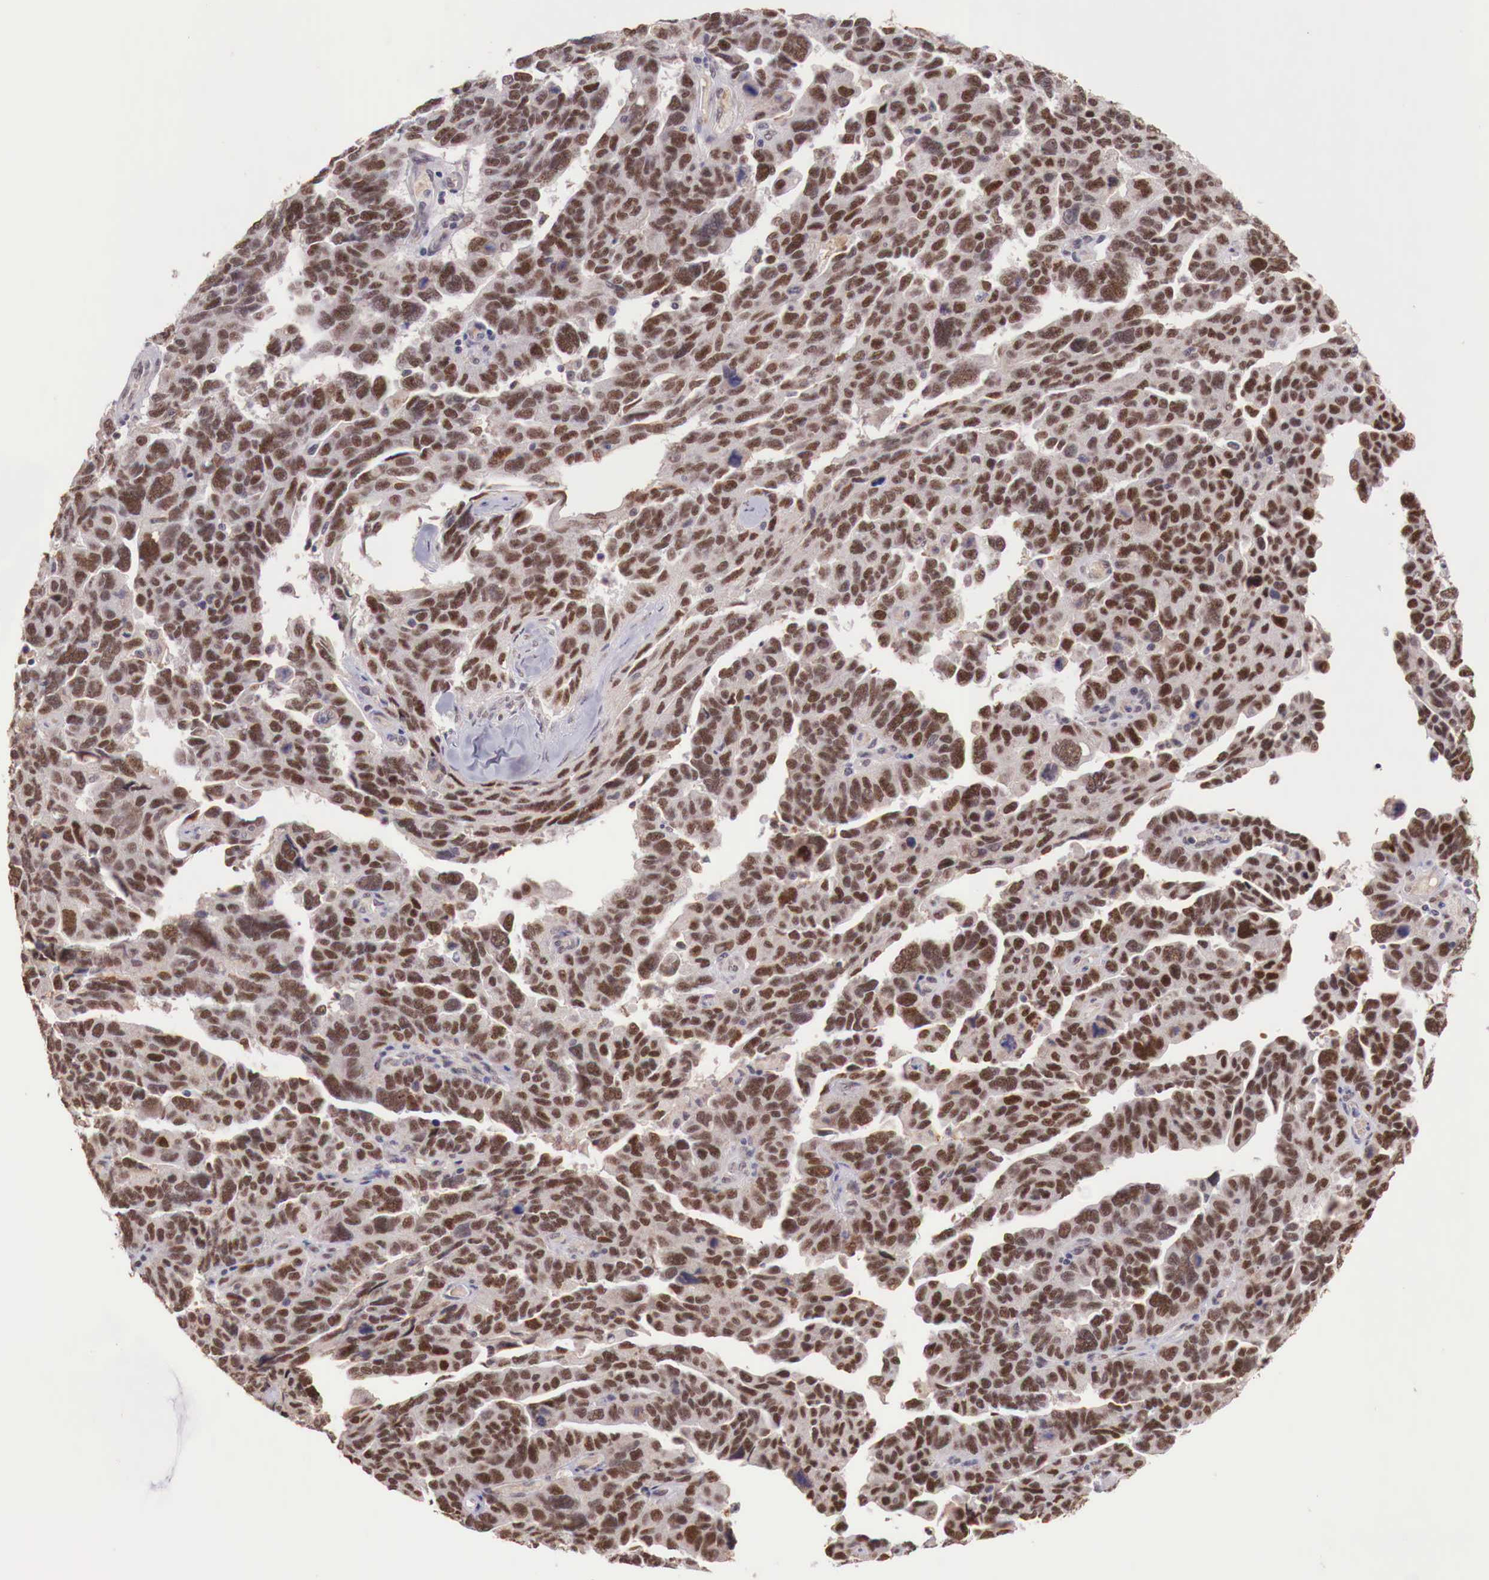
{"staining": {"intensity": "strong", "quantity": ">75%", "location": "nuclear"}, "tissue": "ovarian cancer", "cell_type": "Tumor cells", "image_type": "cancer", "snomed": [{"axis": "morphology", "description": "Cystadenocarcinoma, serous, NOS"}, {"axis": "topography", "description": "Ovary"}], "caption": "This image demonstrates IHC staining of ovarian cancer (serous cystadenocarcinoma), with high strong nuclear staining in about >75% of tumor cells.", "gene": "FOXP2", "patient": {"sex": "female", "age": 64}}